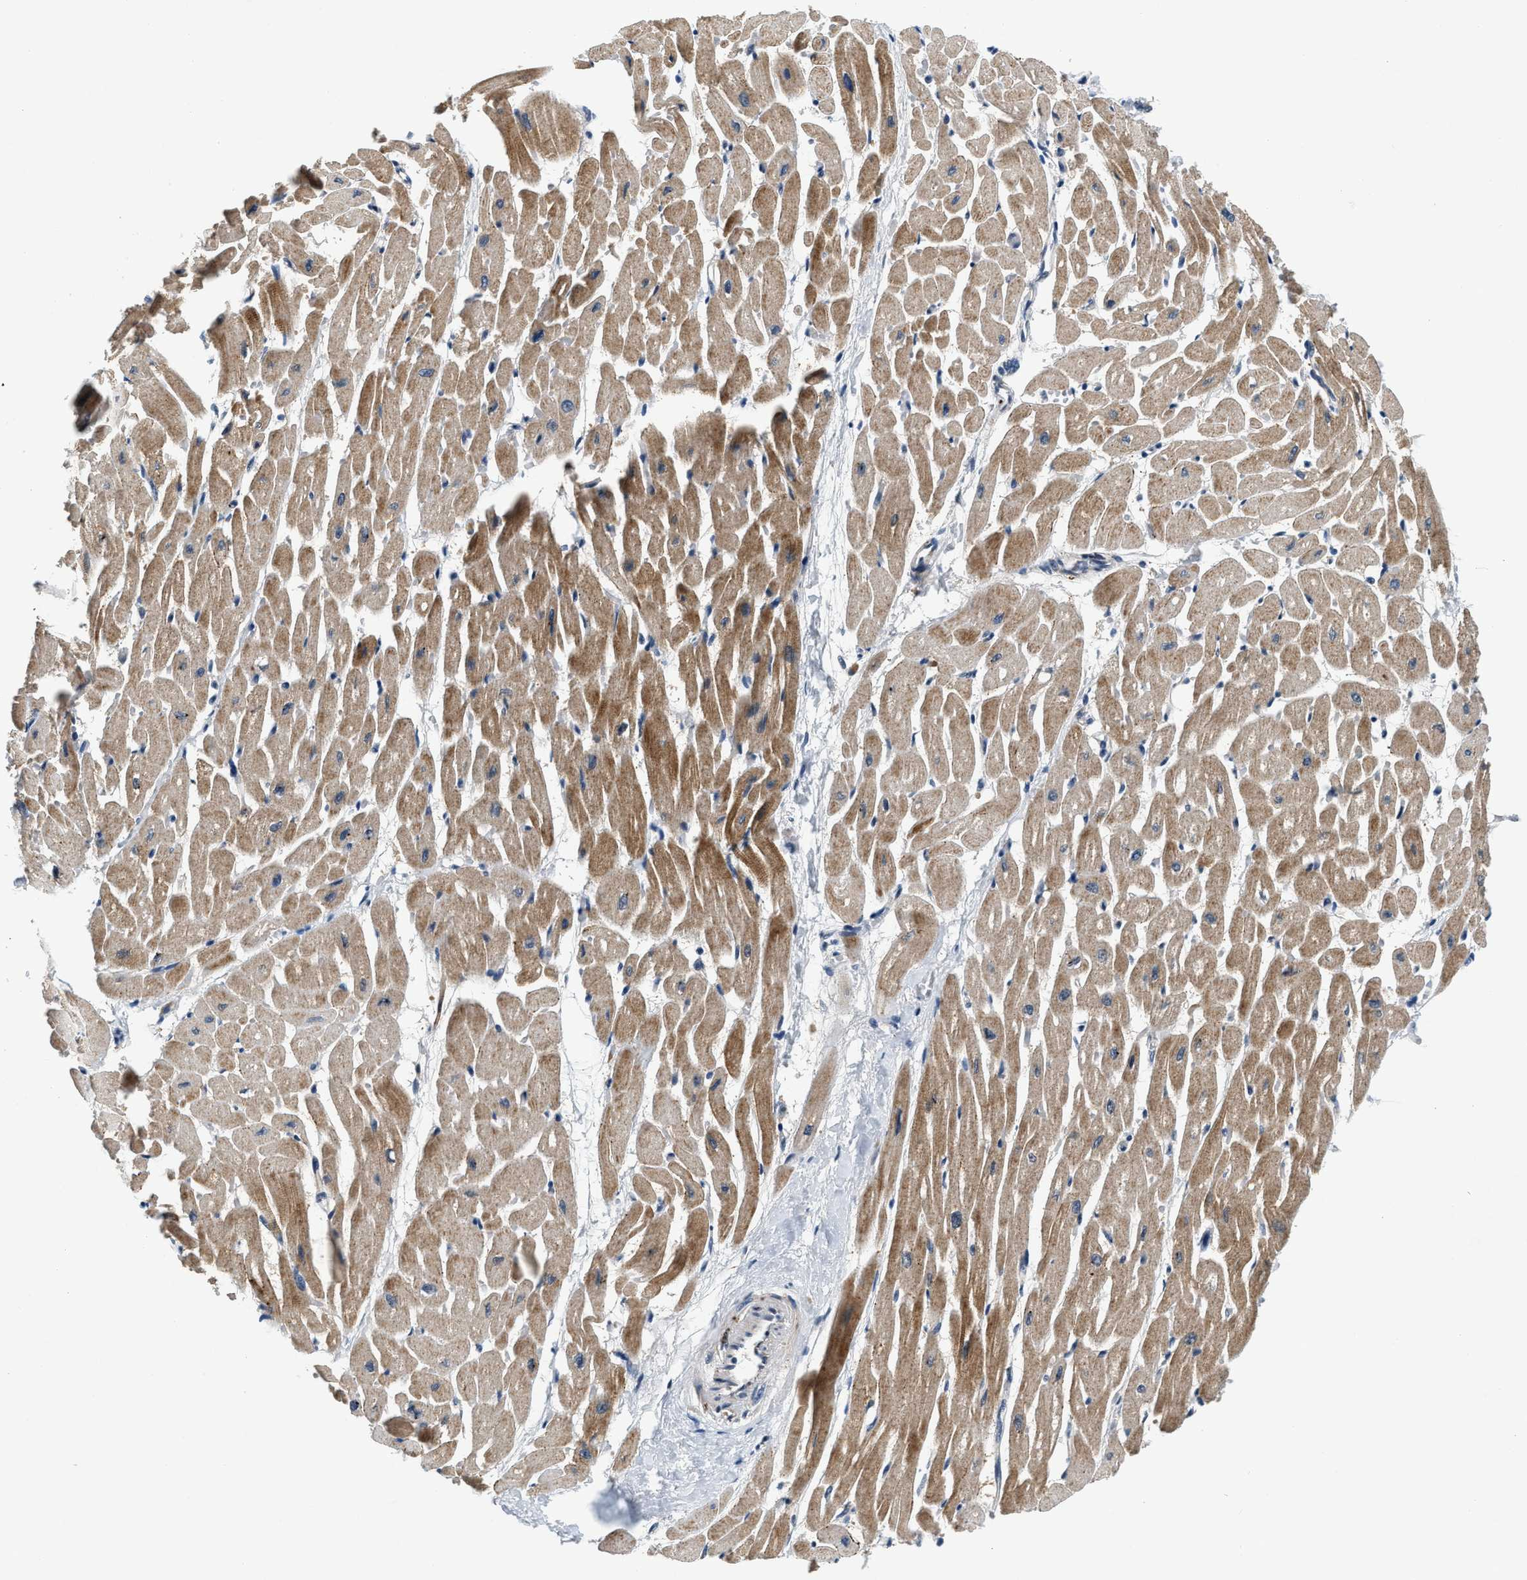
{"staining": {"intensity": "moderate", "quantity": ">75%", "location": "cytoplasmic/membranous"}, "tissue": "heart muscle", "cell_type": "Cardiomyocytes", "image_type": "normal", "snomed": [{"axis": "morphology", "description": "Normal tissue, NOS"}, {"axis": "topography", "description": "Heart"}], "caption": "Immunohistochemistry (IHC) of unremarkable heart muscle demonstrates medium levels of moderate cytoplasmic/membranous positivity in about >75% of cardiomyocytes. The staining was performed using DAB, with brown indicating positive protein expression. Nuclei are stained blue with hematoxylin.", "gene": "YAE1", "patient": {"sex": "male", "age": 45}}